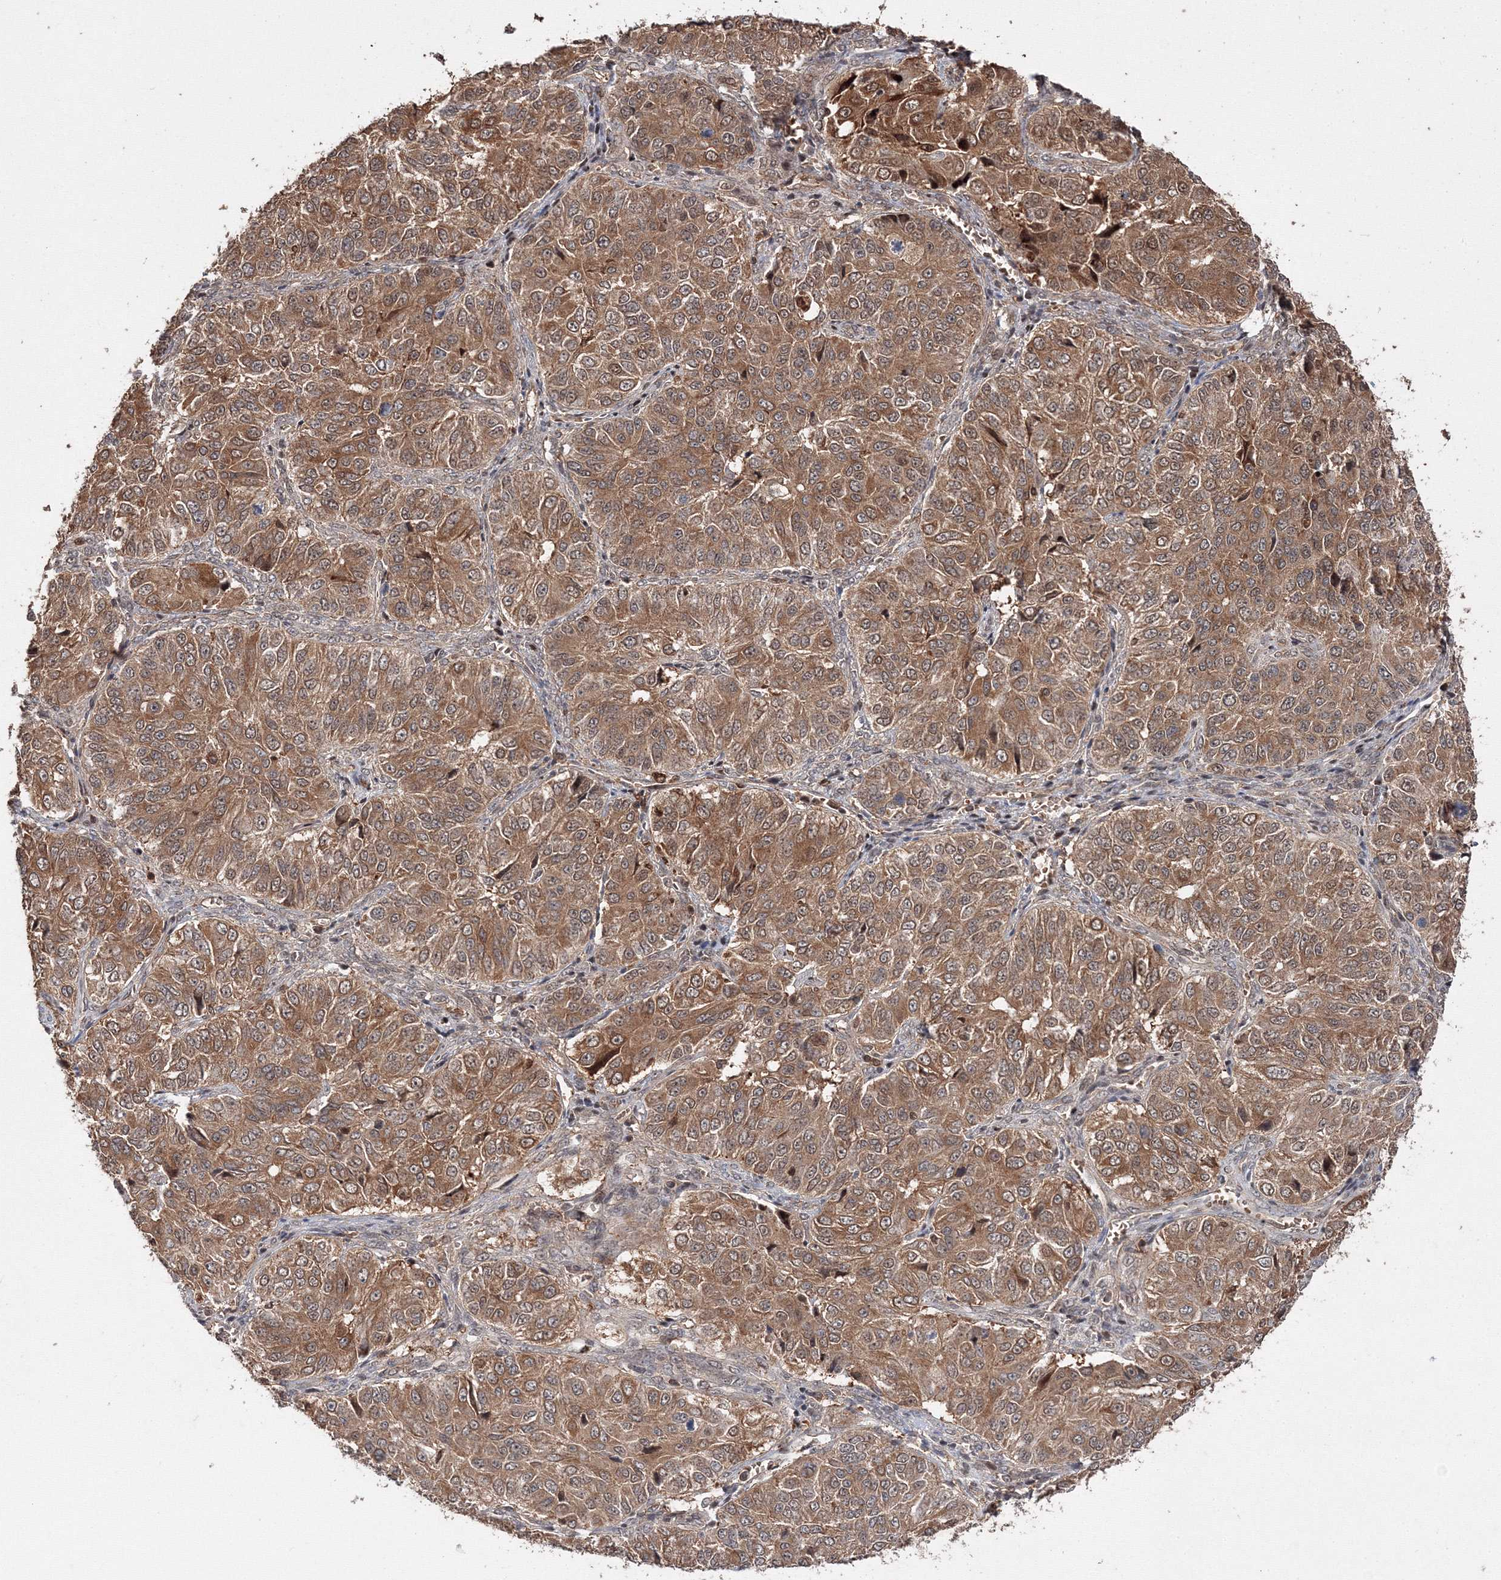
{"staining": {"intensity": "moderate", "quantity": ">75%", "location": "cytoplasmic/membranous"}, "tissue": "ovarian cancer", "cell_type": "Tumor cells", "image_type": "cancer", "snomed": [{"axis": "morphology", "description": "Carcinoma, endometroid"}, {"axis": "topography", "description": "Ovary"}], "caption": "Protein staining displays moderate cytoplasmic/membranous expression in about >75% of tumor cells in ovarian cancer (endometroid carcinoma). The staining was performed using DAB to visualize the protein expression in brown, while the nuclei were stained in blue with hematoxylin (Magnification: 20x).", "gene": "DDO", "patient": {"sex": "female", "age": 51}}